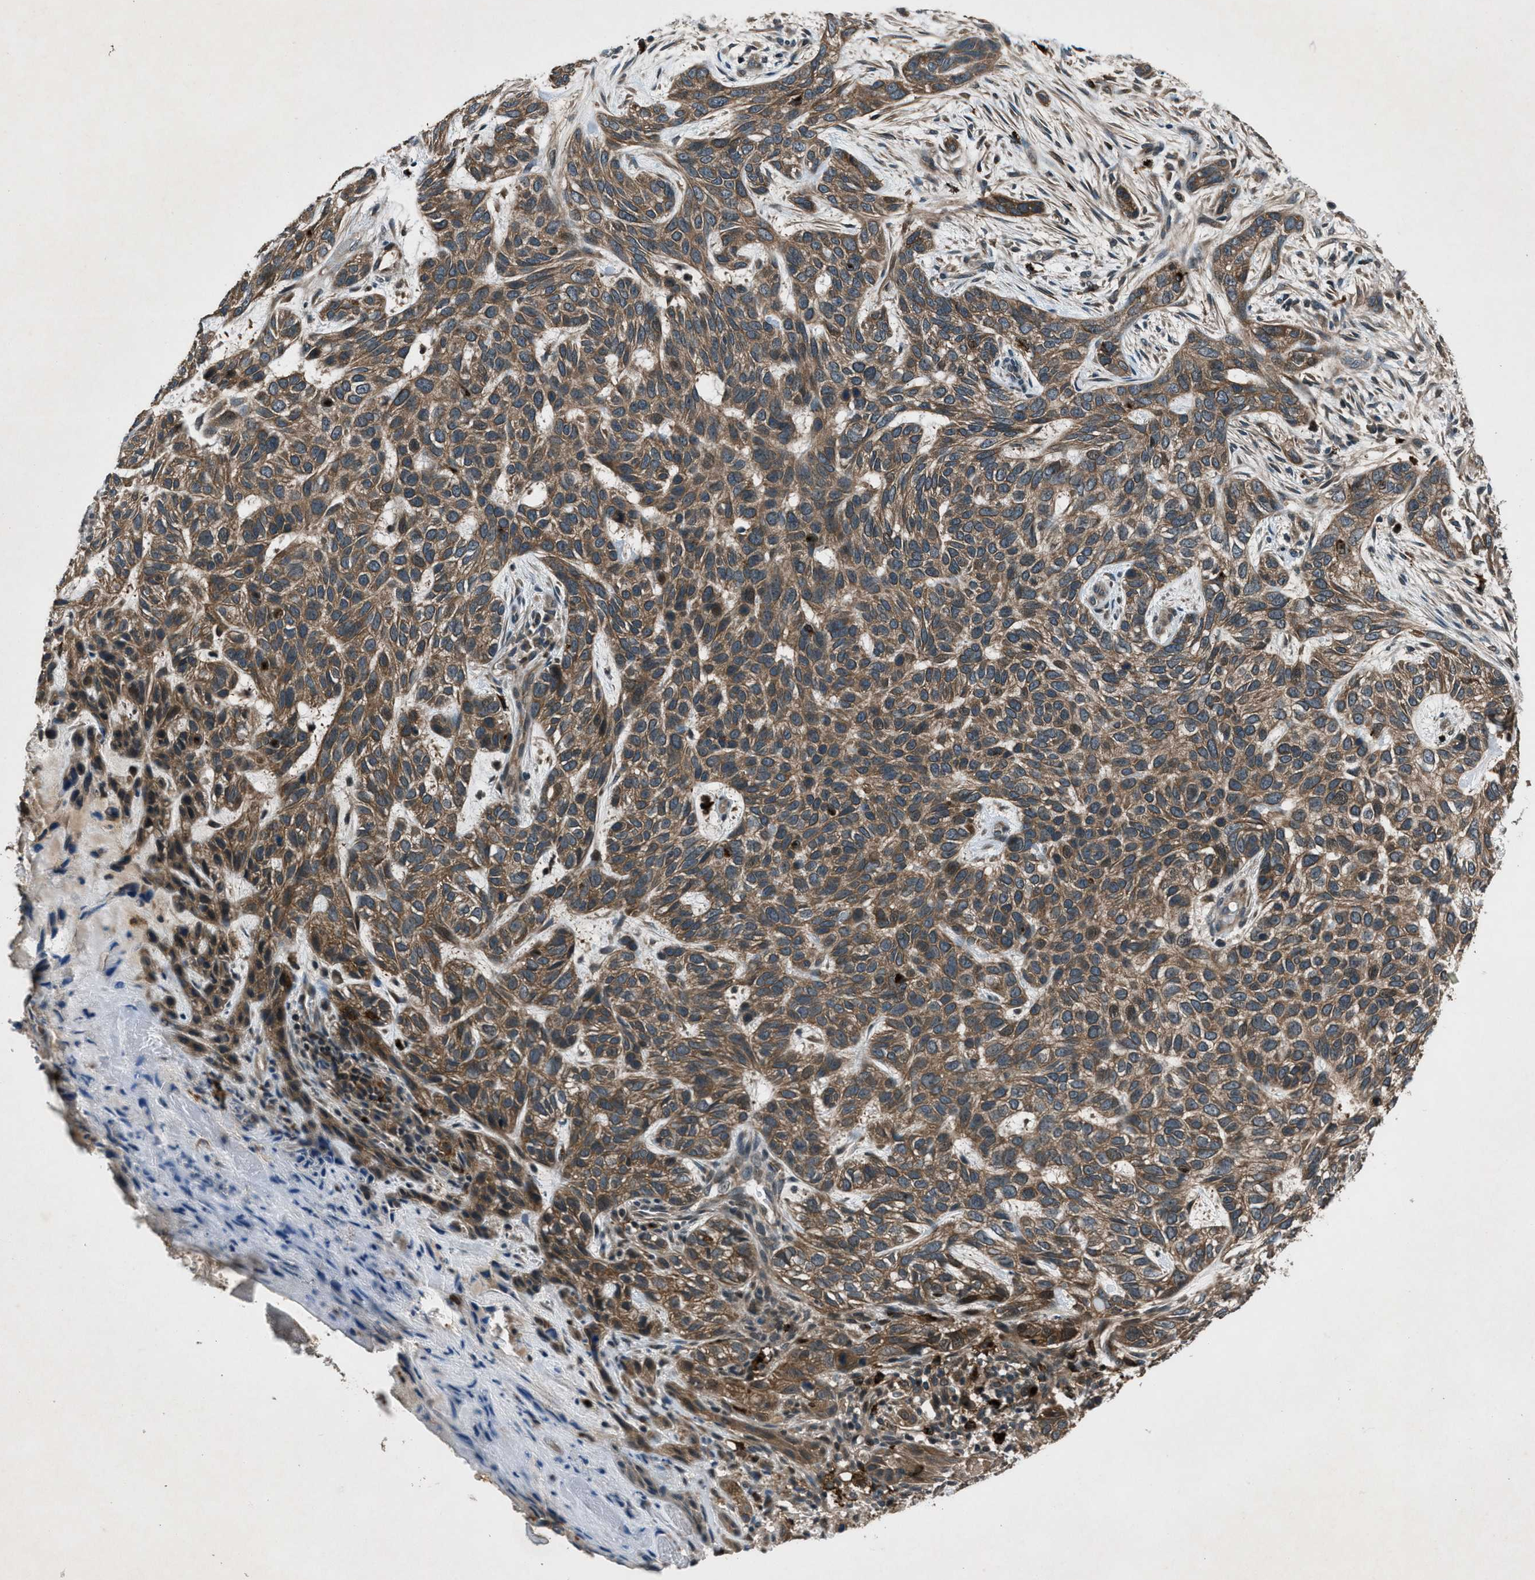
{"staining": {"intensity": "moderate", "quantity": ">75%", "location": "cytoplasmic/membranous"}, "tissue": "skin cancer", "cell_type": "Tumor cells", "image_type": "cancer", "snomed": [{"axis": "morphology", "description": "Normal tissue, NOS"}, {"axis": "morphology", "description": "Basal cell carcinoma"}, {"axis": "topography", "description": "Skin"}], "caption": "Moderate cytoplasmic/membranous protein positivity is identified in about >75% of tumor cells in basal cell carcinoma (skin). Immunohistochemistry stains the protein in brown and the nuclei are stained blue.", "gene": "EPSTI1", "patient": {"sex": "male", "age": 79}}